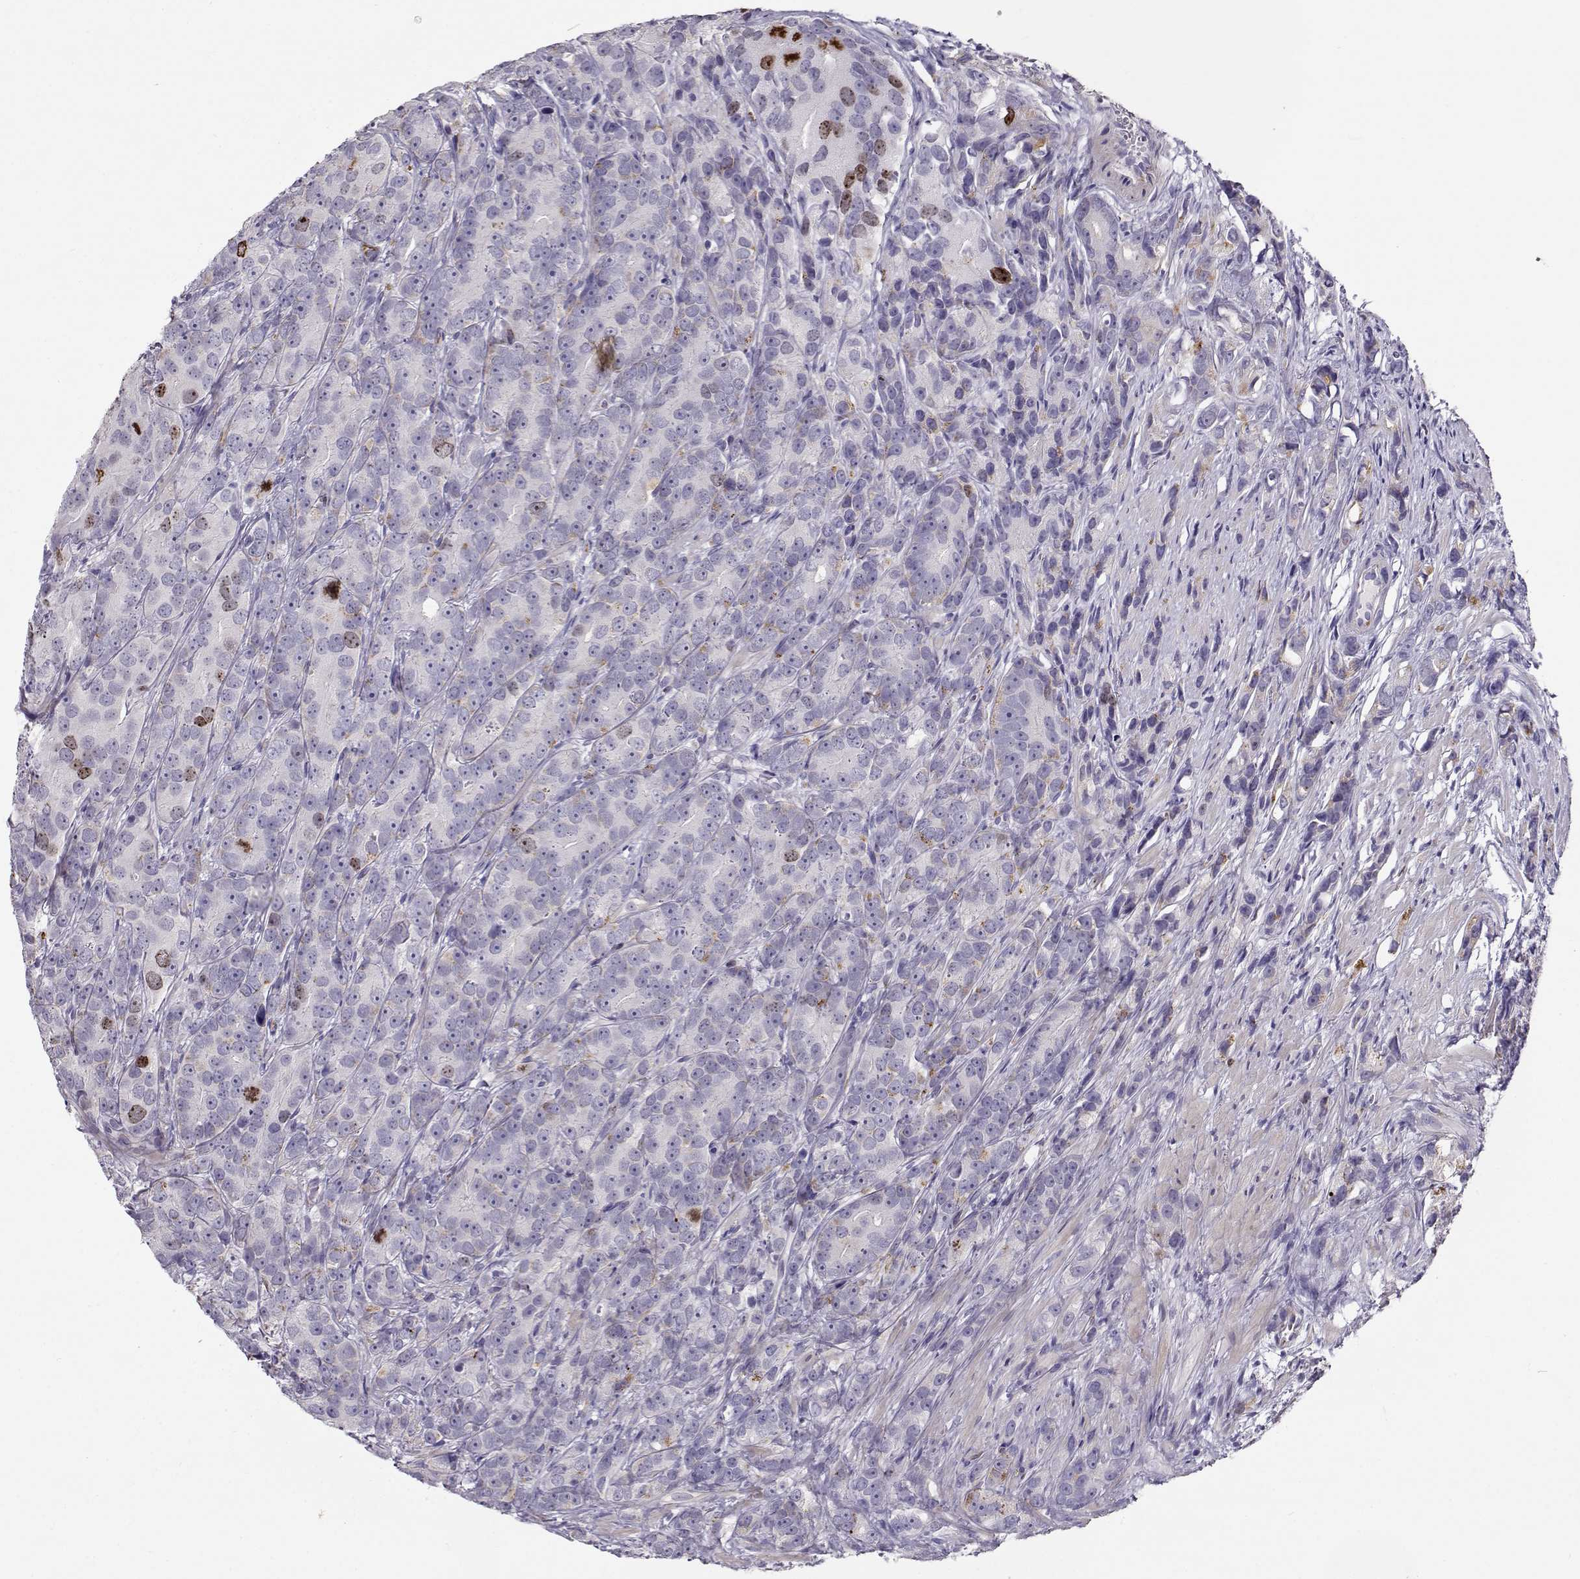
{"staining": {"intensity": "weak", "quantity": "<25%", "location": "nuclear"}, "tissue": "prostate cancer", "cell_type": "Tumor cells", "image_type": "cancer", "snomed": [{"axis": "morphology", "description": "Adenocarcinoma, High grade"}, {"axis": "topography", "description": "Prostate"}], "caption": "Immunohistochemistry (IHC) image of human adenocarcinoma (high-grade) (prostate) stained for a protein (brown), which reveals no positivity in tumor cells.", "gene": "NPW", "patient": {"sex": "male", "age": 90}}